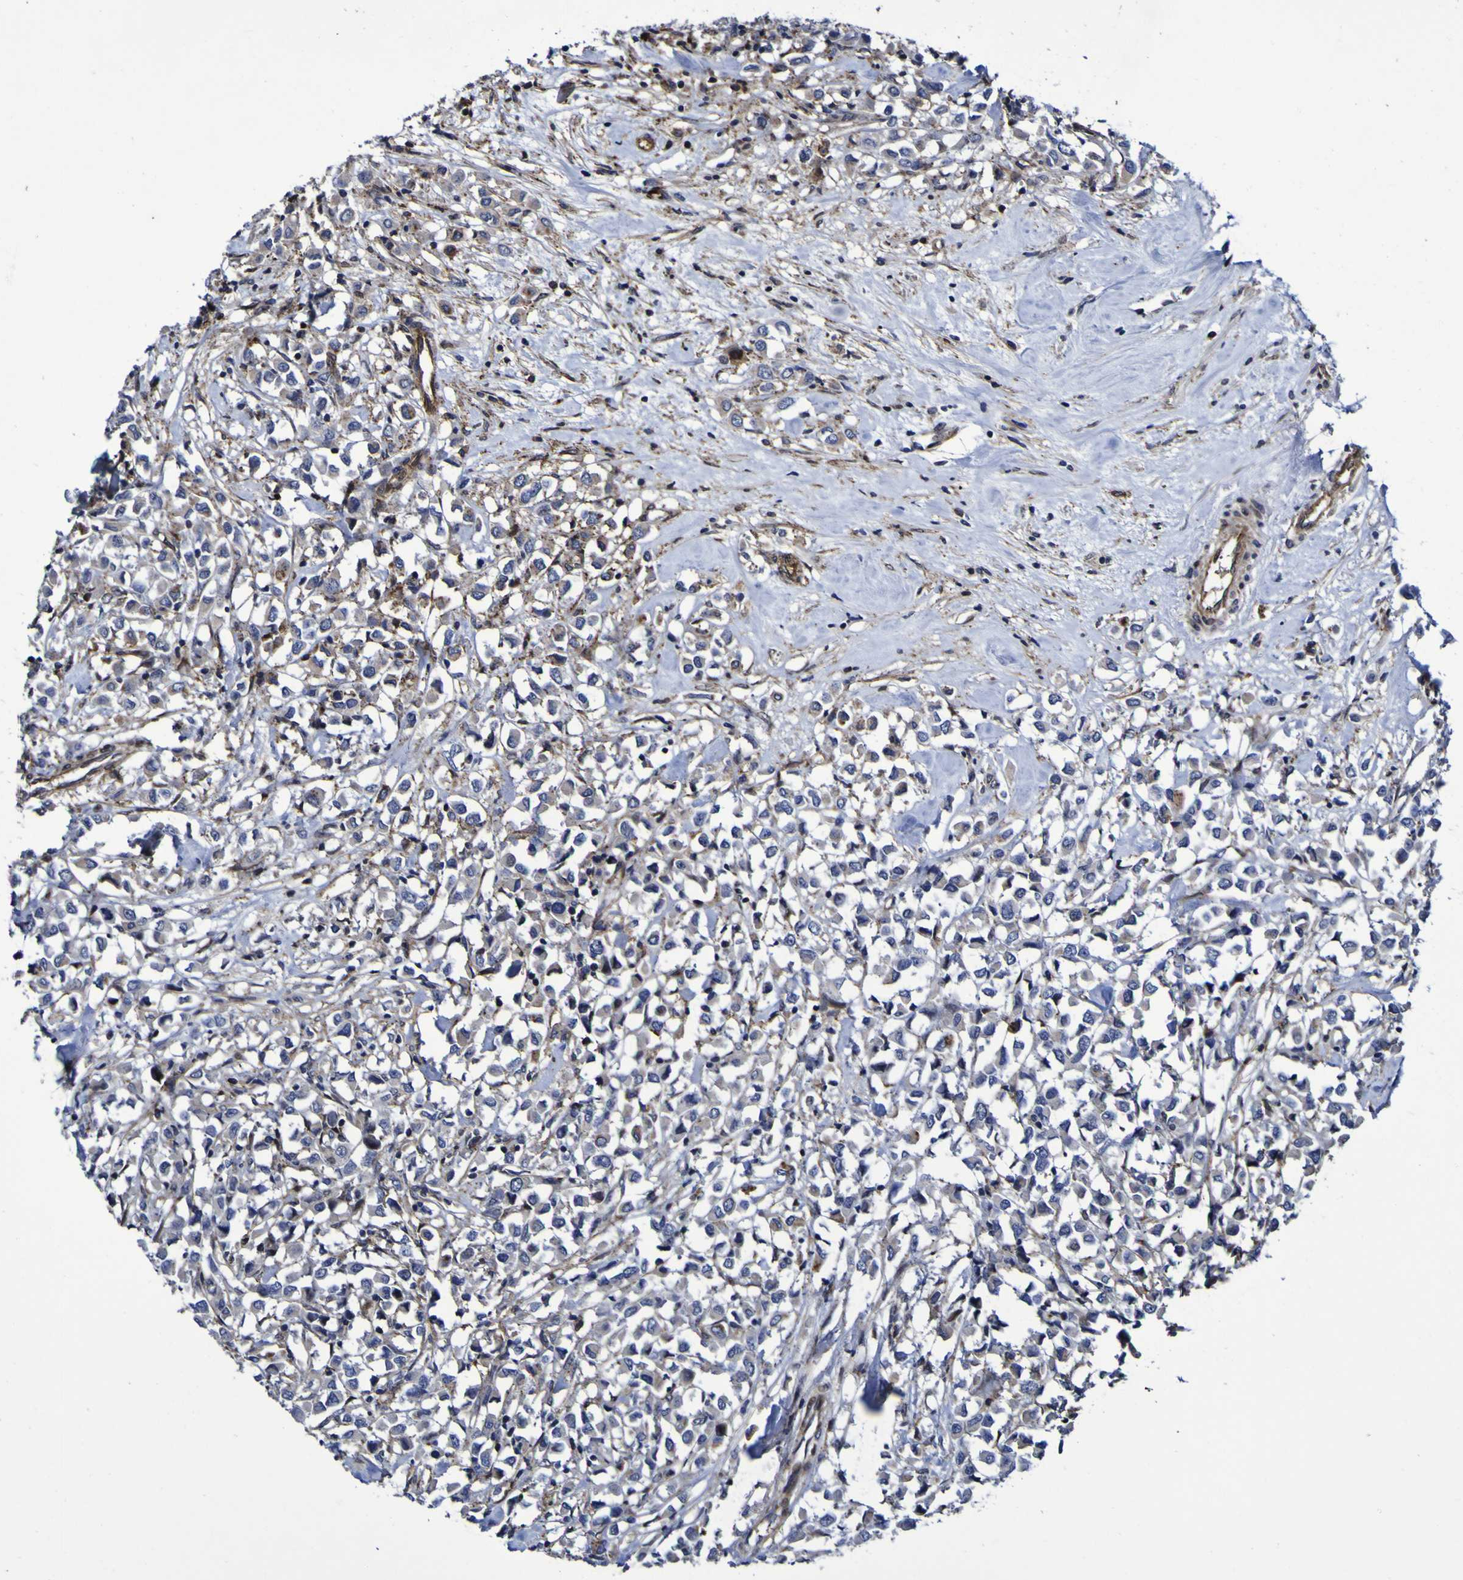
{"staining": {"intensity": "weak", "quantity": ">75%", "location": "cytoplasmic/membranous"}, "tissue": "breast cancer", "cell_type": "Tumor cells", "image_type": "cancer", "snomed": [{"axis": "morphology", "description": "Duct carcinoma"}, {"axis": "topography", "description": "Breast"}], "caption": "A micrograph of human invasive ductal carcinoma (breast) stained for a protein reveals weak cytoplasmic/membranous brown staining in tumor cells. (Stains: DAB in brown, nuclei in blue, Microscopy: brightfield microscopy at high magnification).", "gene": "MGLL", "patient": {"sex": "female", "age": 61}}